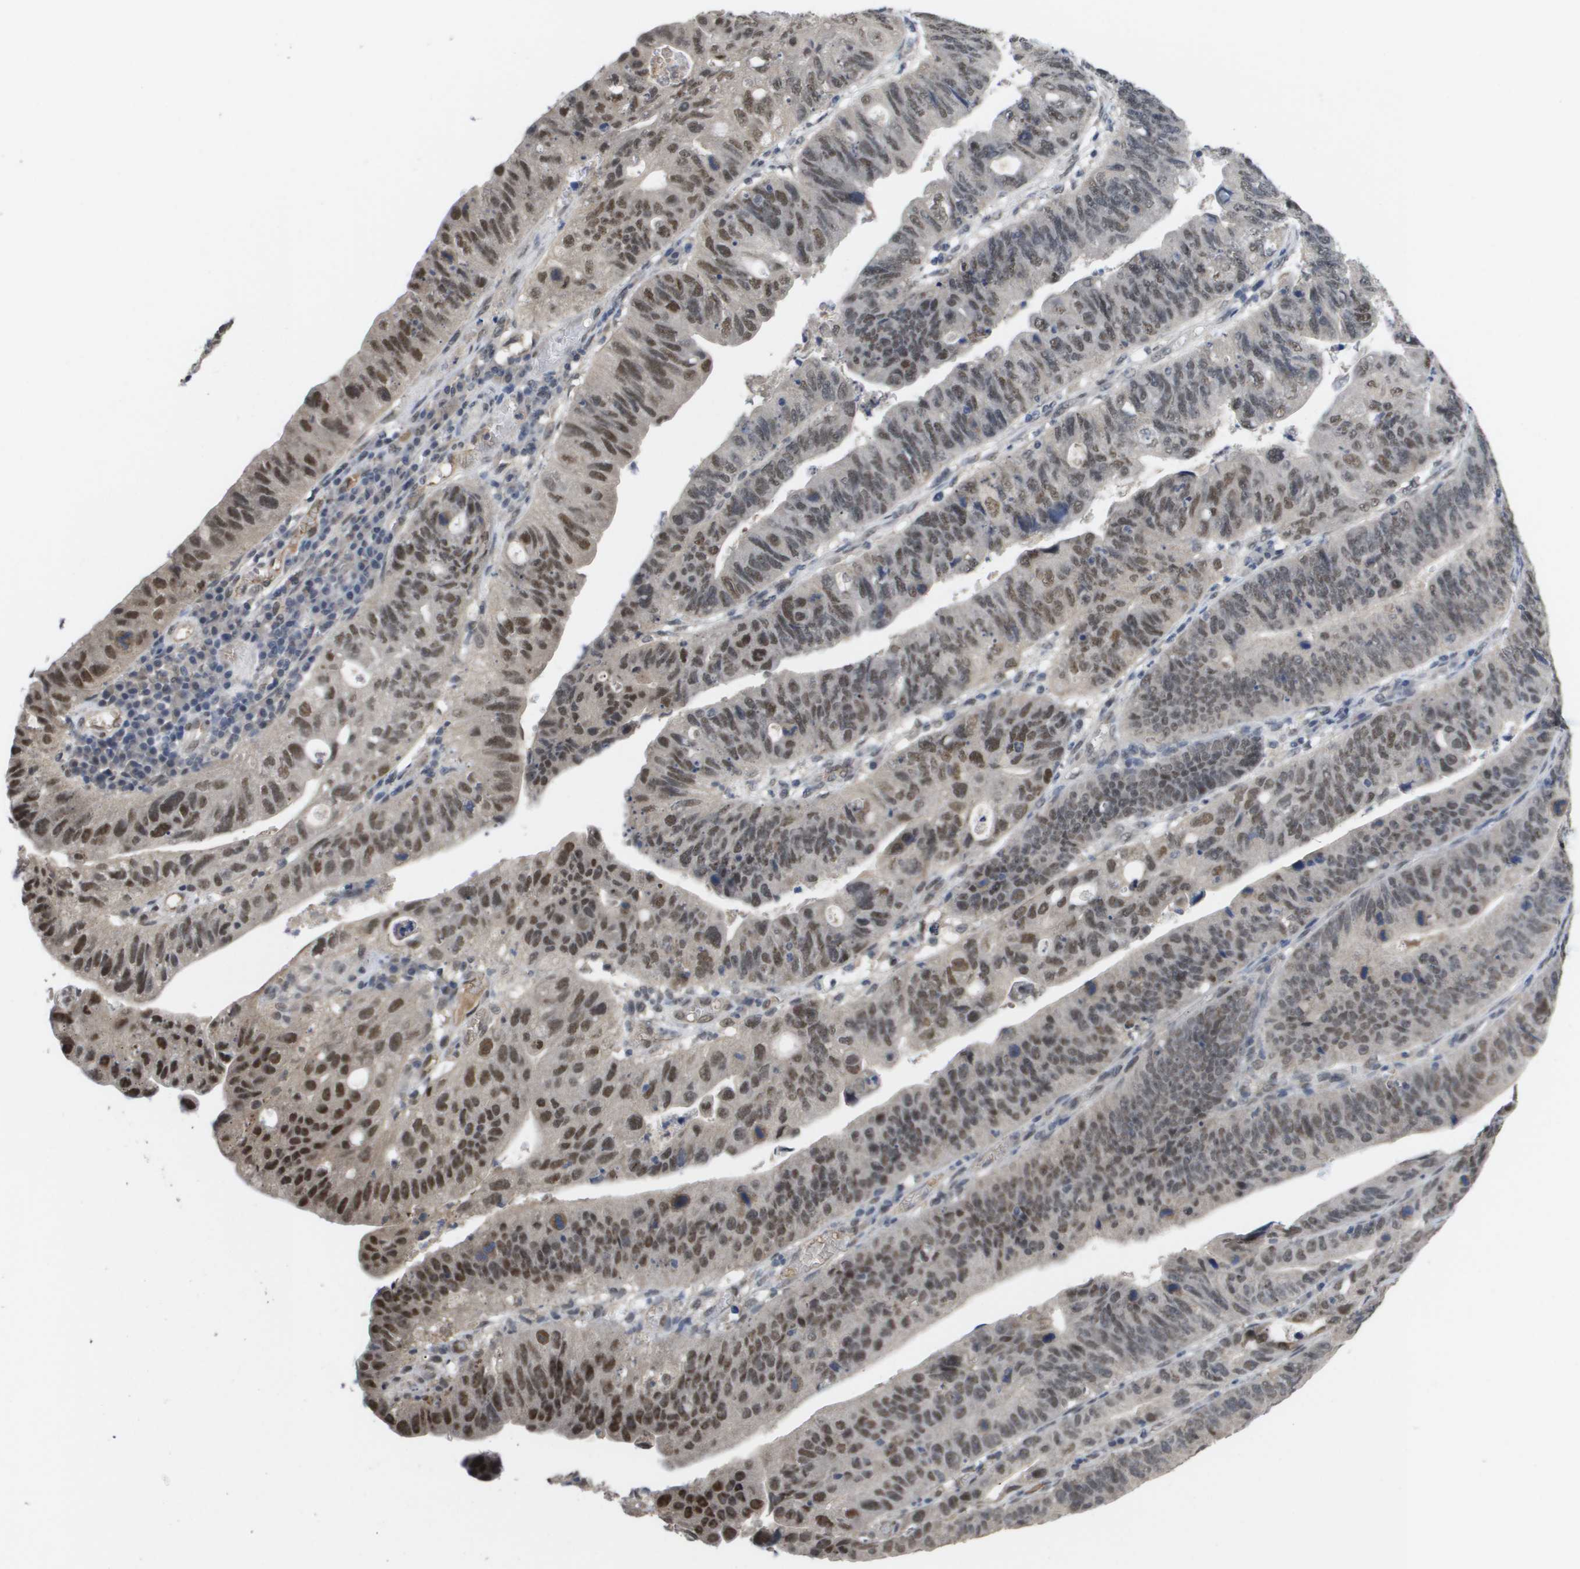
{"staining": {"intensity": "strong", "quantity": ">75%", "location": "nuclear"}, "tissue": "stomach cancer", "cell_type": "Tumor cells", "image_type": "cancer", "snomed": [{"axis": "morphology", "description": "Adenocarcinoma, NOS"}, {"axis": "topography", "description": "Stomach"}], "caption": "The photomicrograph reveals staining of adenocarcinoma (stomach), revealing strong nuclear protein positivity (brown color) within tumor cells.", "gene": "AMBRA1", "patient": {"sex": "male", "age": 59}}